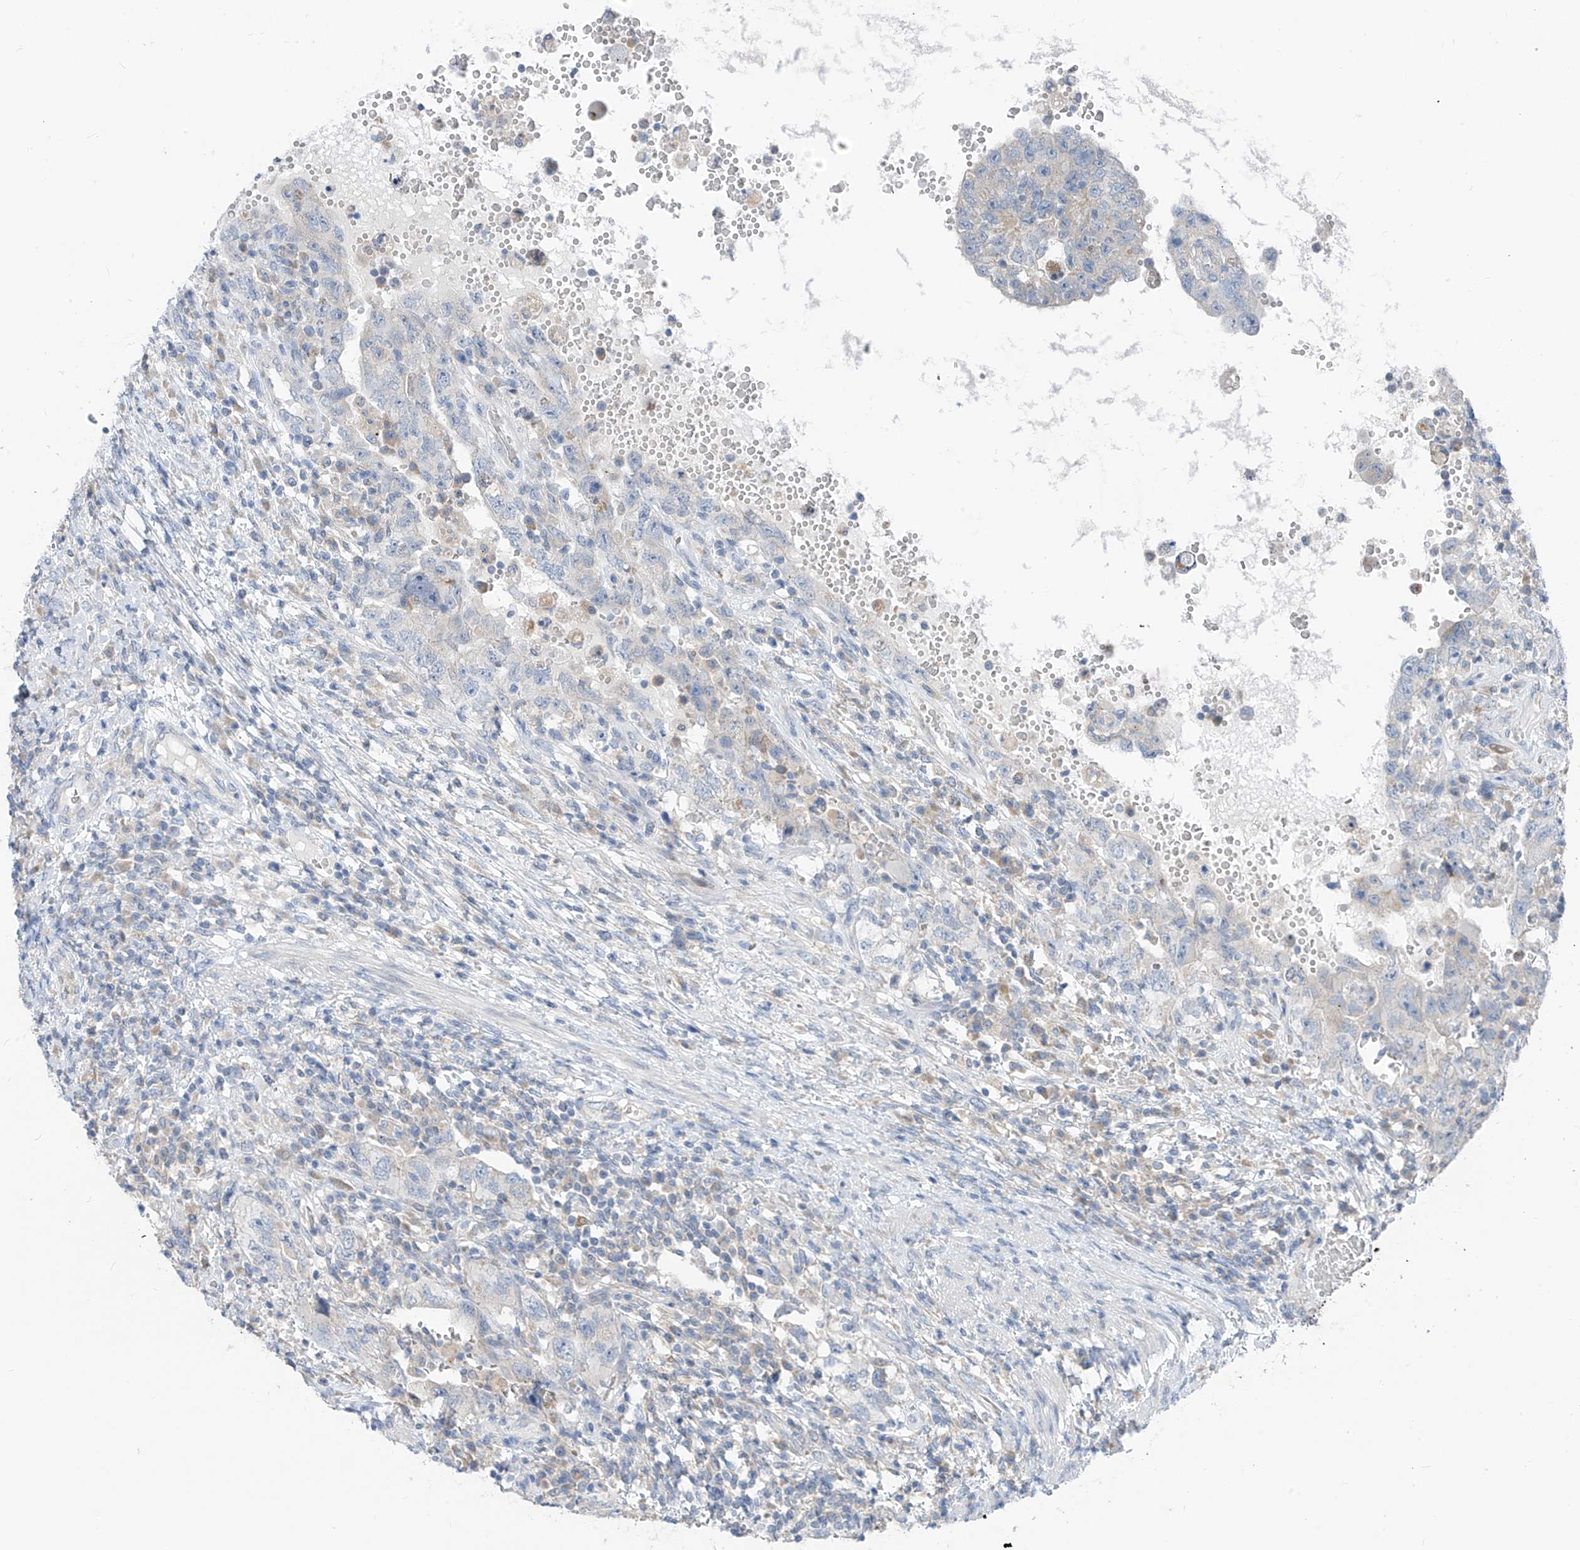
{"staining": {"intensity": "negative", "quantity": "none", "location": "none"}, "tissue": "testis cancer", "cell_type": "Tumor cells", "image_type": "cancer", "snomed": [{"axis": "morphology", "description": "Carcinoma, Embryonal, NOS"}, {"axis": "topography", "description": "Testis"}], "caption": "Human testis cancer (embryonal carcinoma) stained for a protein using immunohistochemistry shows no staining in tumor cells.", "gene": "LDAH", "patient": {"sex": "male", "age": 26}}